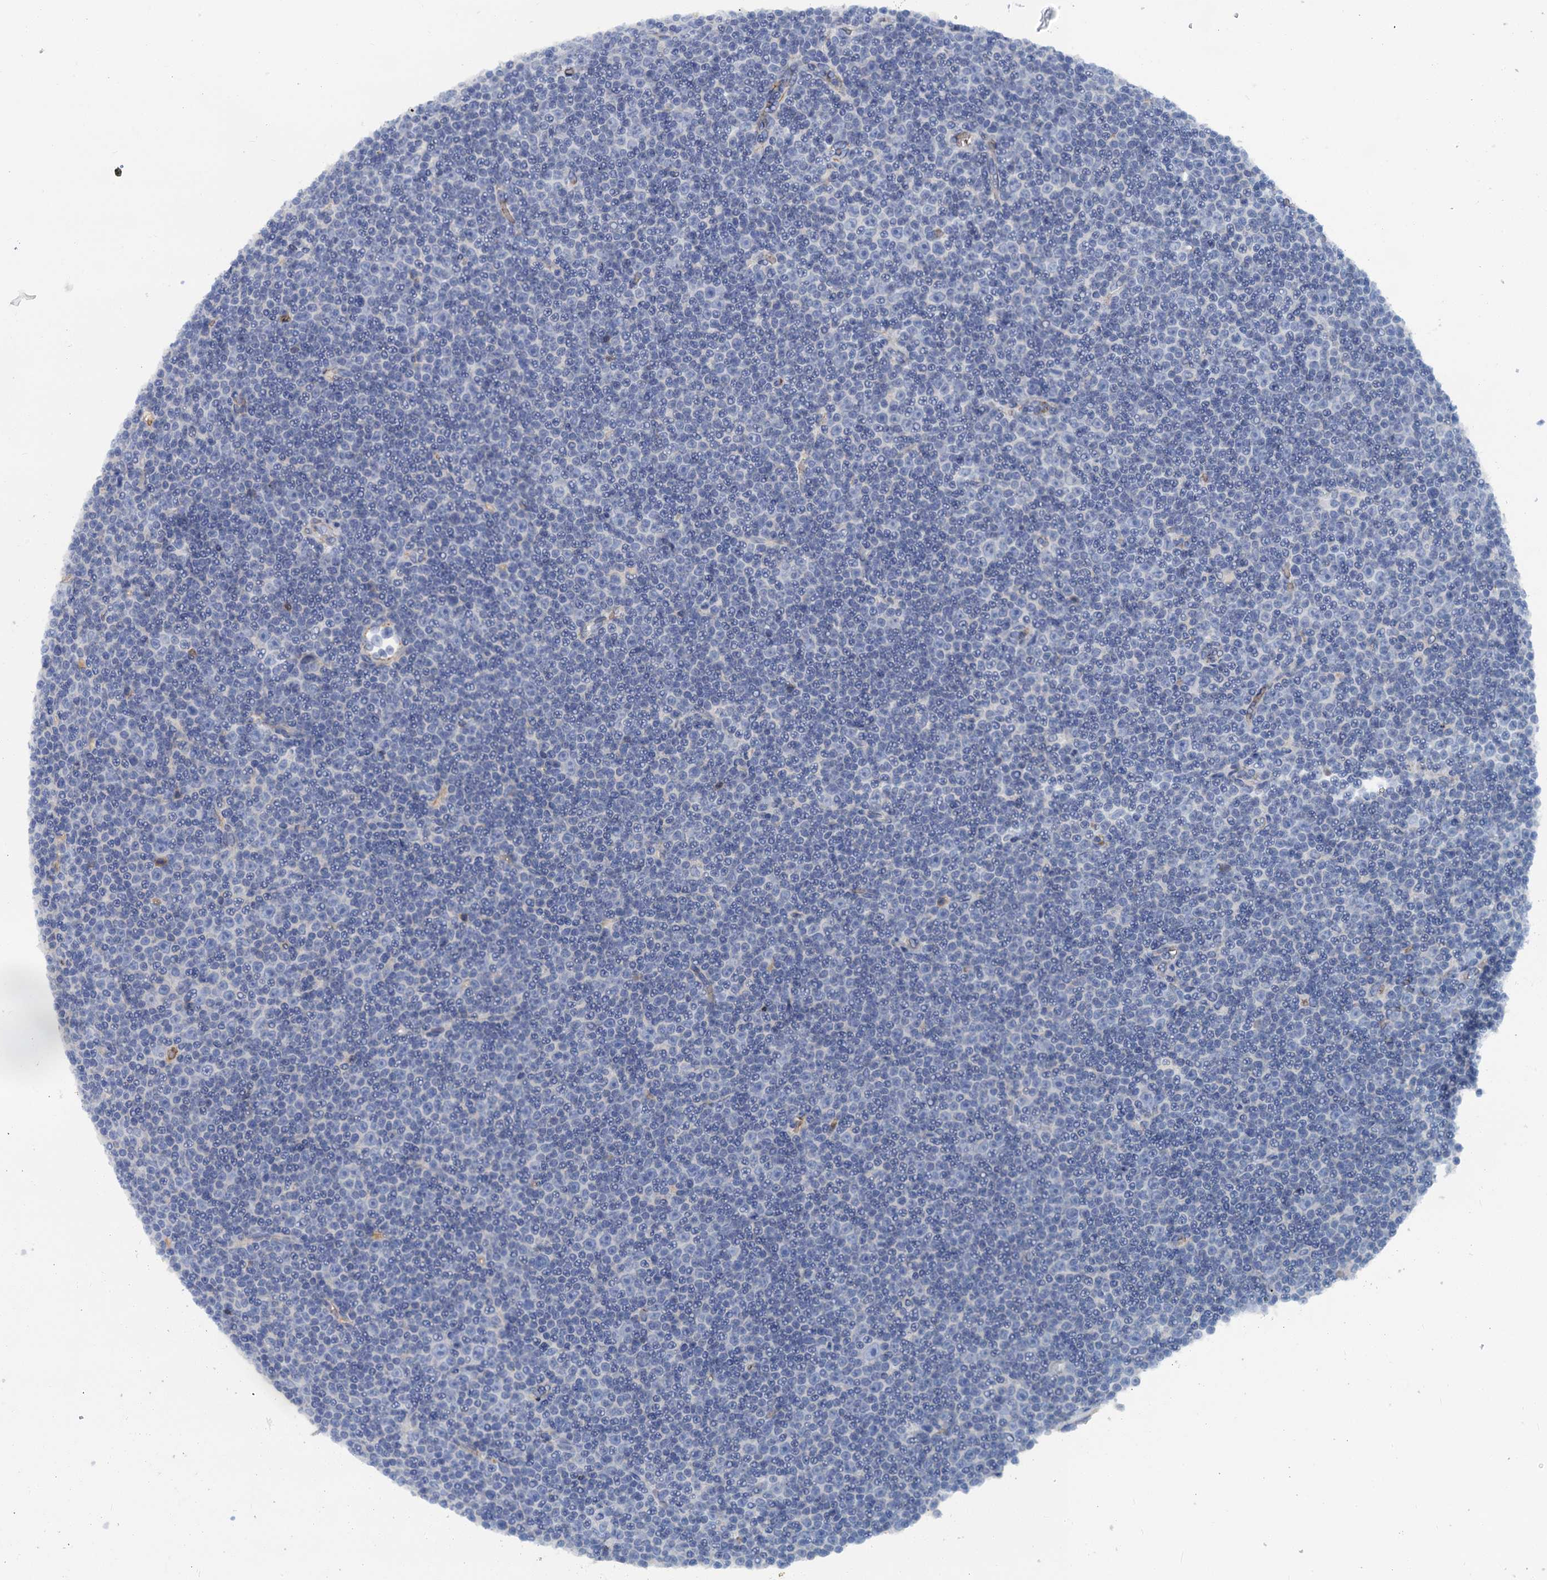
{"staining": {"intensity": "negative", "quantity": "none", "location": "none"}, "tissue": "lymphoma", "cell_type": "Tumor cells", "image_type": "cancer", "snomed": [{"axis": "morphology", "description": "Malignant lymphoma, non-Hodgkin's type, Low grade"}, {"axis": "topography", "description": "Lymph node"}], "caption": "Human malignant lymphoma, non-Hodgkin's type (low-grade) stained for a protein using immunohistochemistry (IHC) shows no staining in tumor cells.", "gene": "MYADML2", "patient": {"sex": "female", "age": 67}}